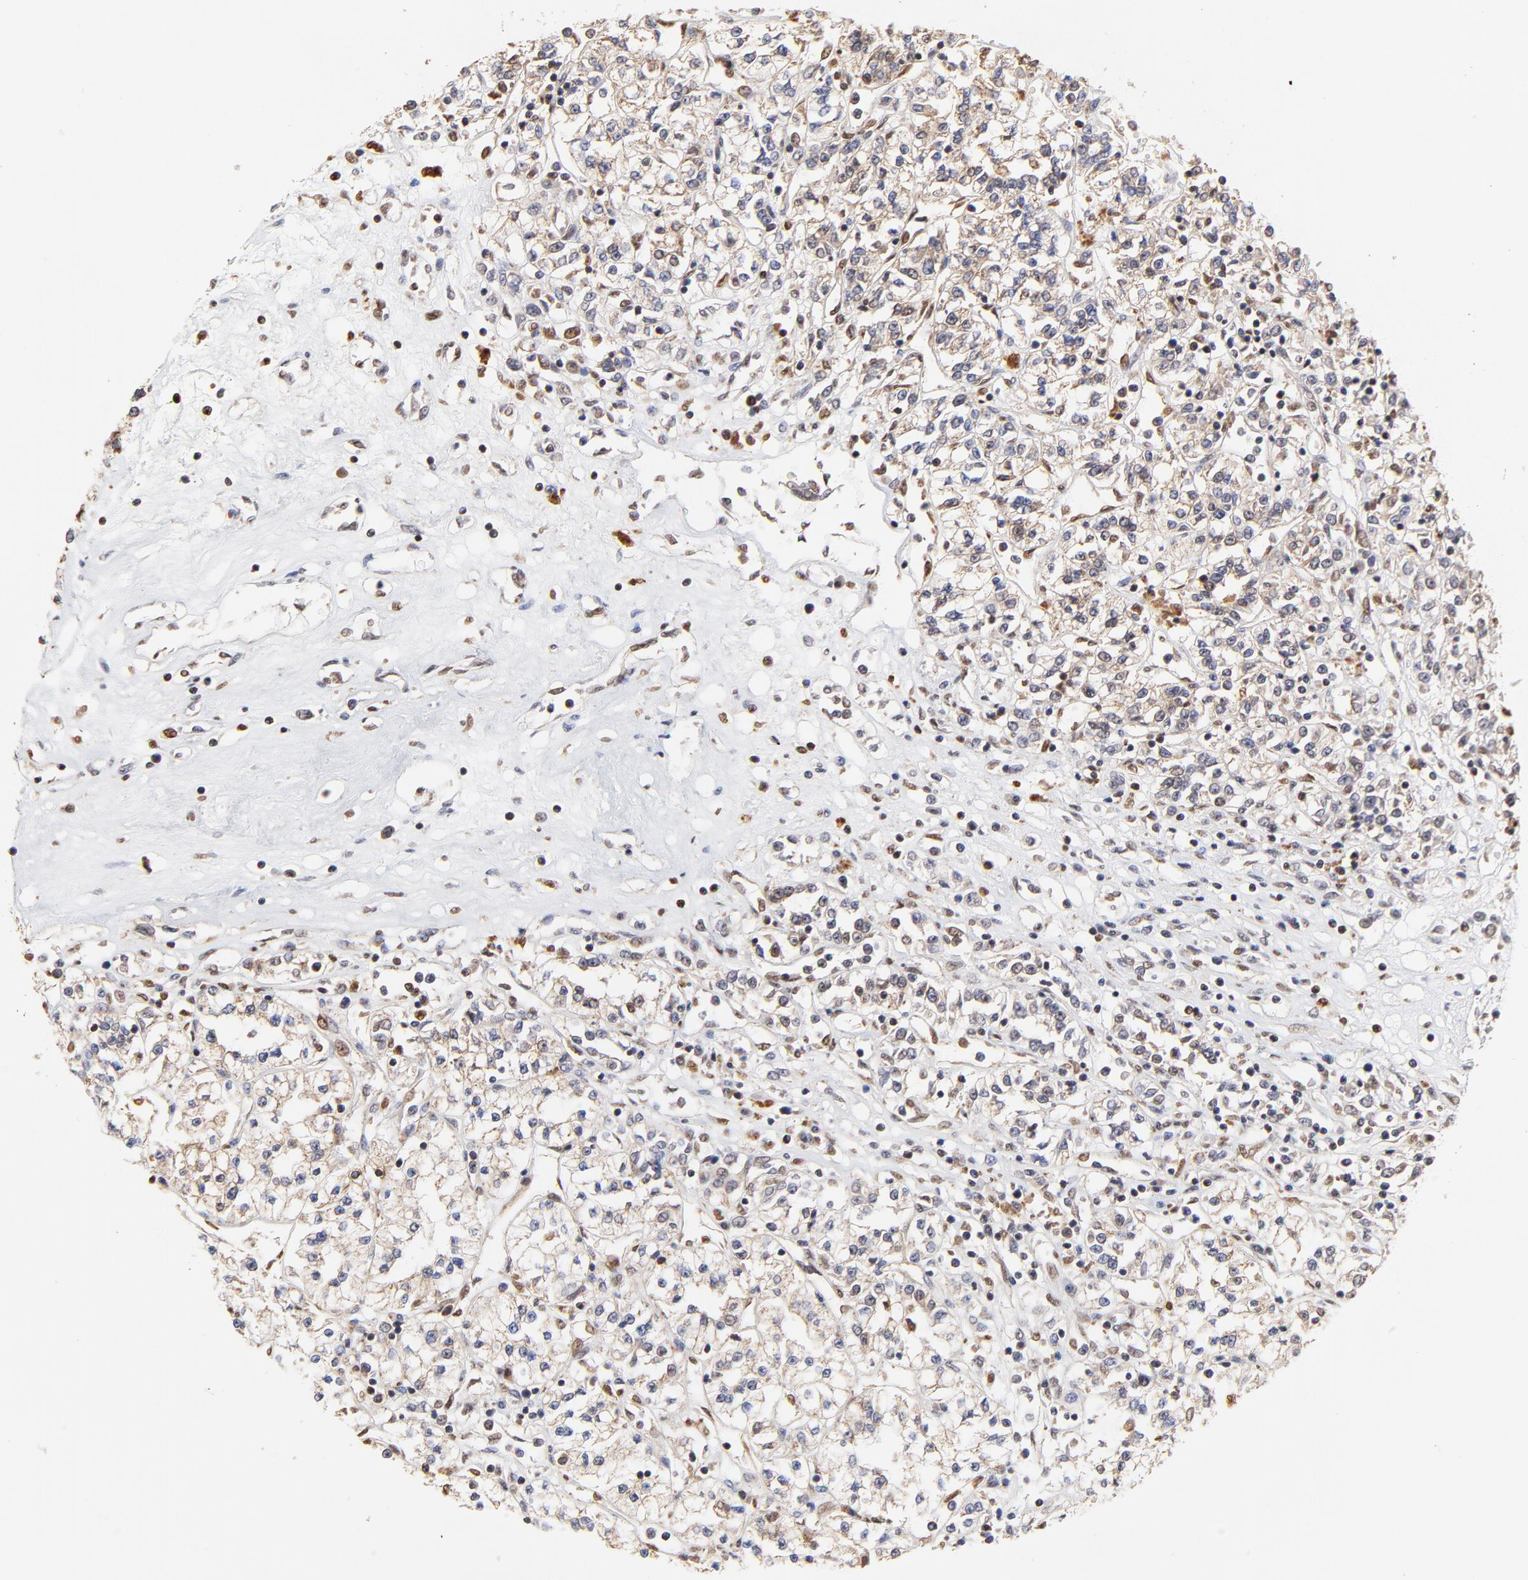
{"staining": {"intensity": "moderate", "quantity": "25%-75%", "location": "cytoplasmic/membranous"}, "tissue": "renal cancer", "cell_type": "Tumor cells", "image_type": "cancer", "snomed": [{"axis": "morphology", "description": "Adenocarcinoma, NOS"}, {"axis": "topography", "description": "Kidney"}], "caption": "Immunohistochemical staining of renal adenocarcinoma exhibits medium levels of moderate cytoplasmic/membranous protein staining in about 25%-75% of tumor cells. (DAB (3,3'-diaminobenzidine) = brown stain, brightfield microscopy at high magnification).", "gene": "SSBP1", "patient": {"sex": "female", "age": 76}}